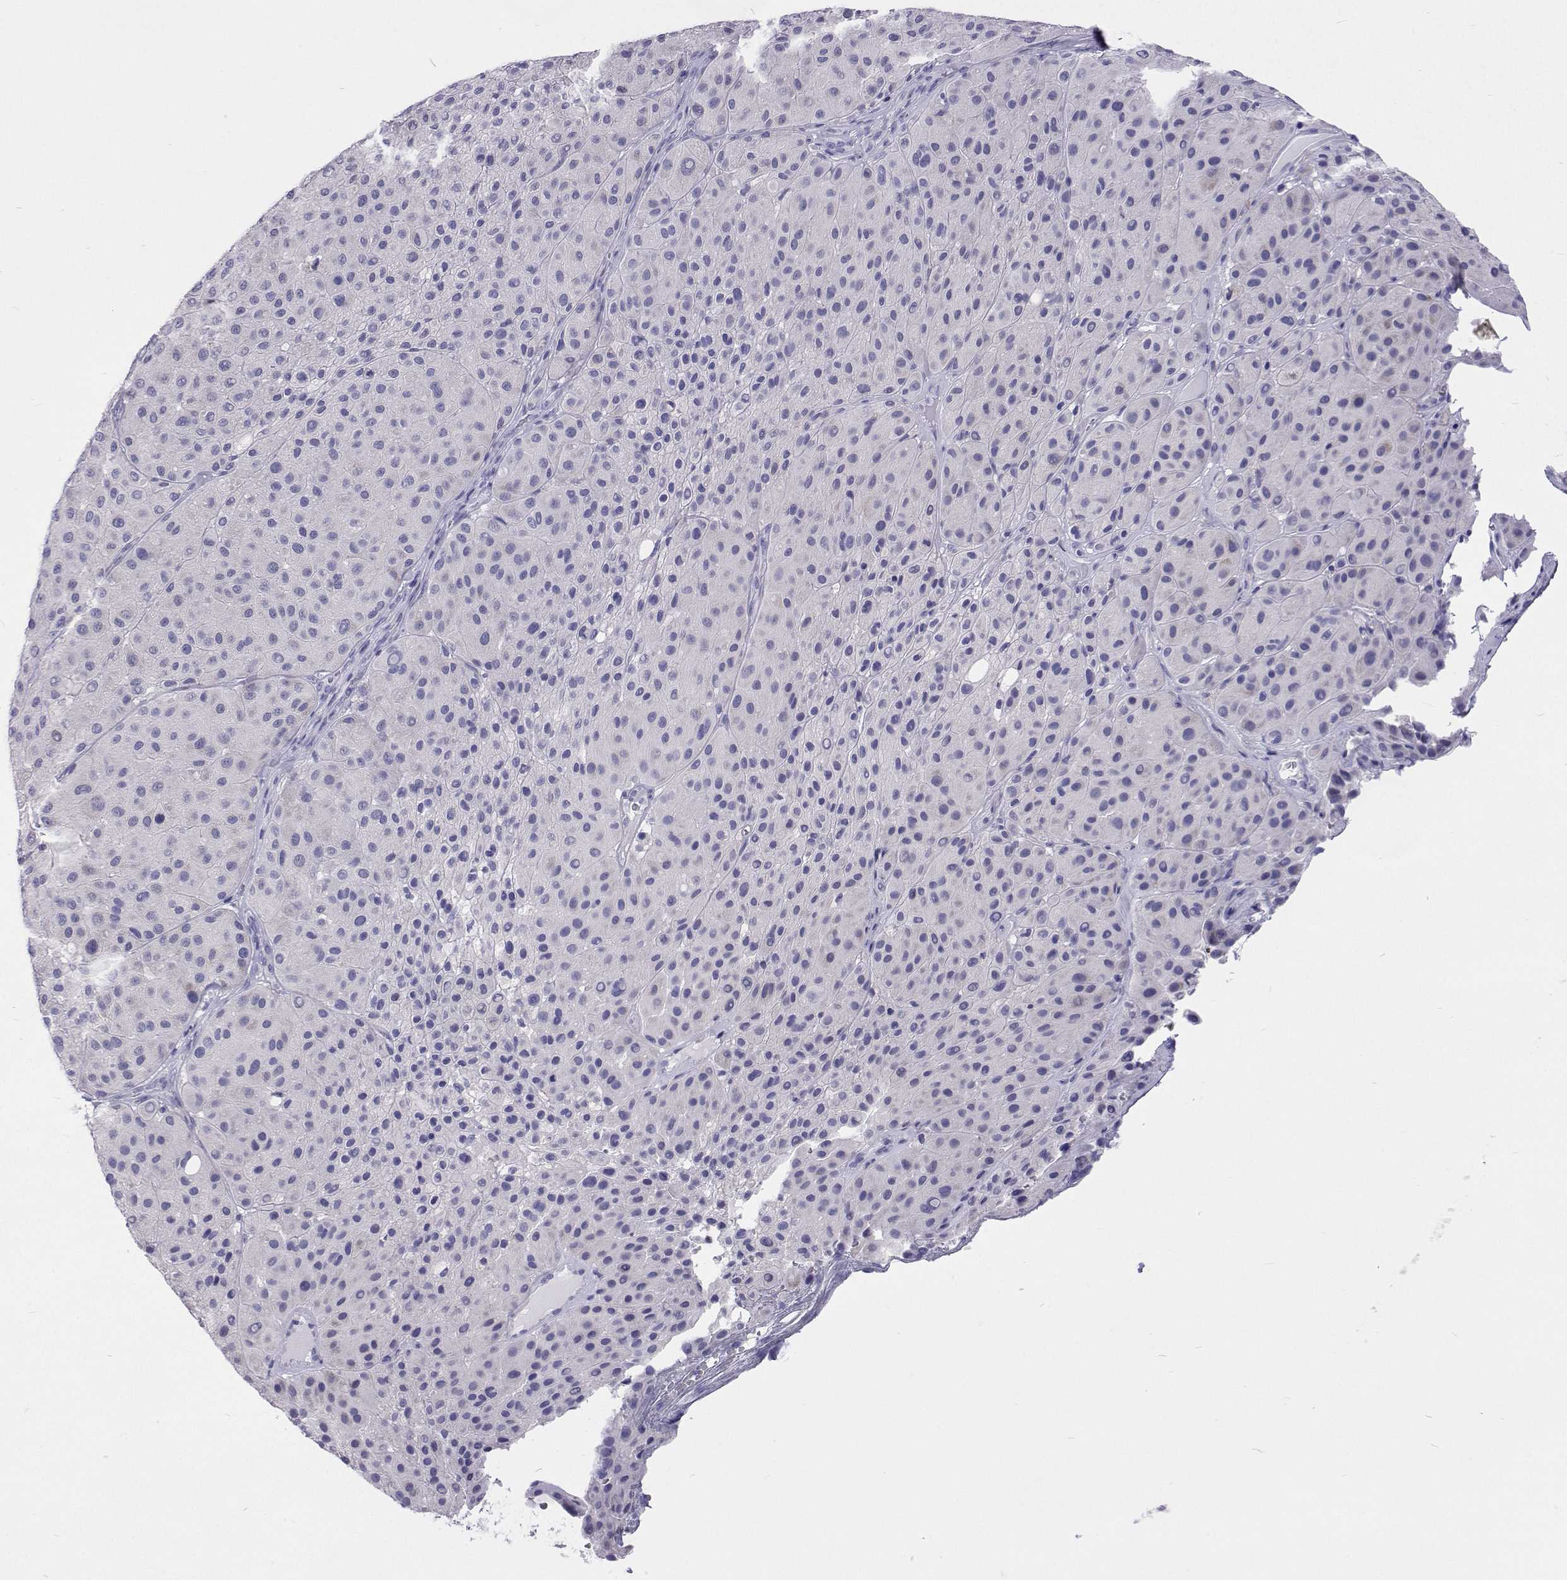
{"staining": {"intensity": "negative", "quantity": "none", "location": "none"}, "tissue": "melanoma", "cell_type": "Tumor cells", "image_type": "cancer", "snomed": [{"axis": "morphology", "description": "Malignant melanoma, Metastatic site"}, {"axis": "topography", "description": "Smooth muscle"}], "caption": "Melanoma was stained to show a protein in brown. There is no significant expression in tumor cells. Brightfield microscopy of immunohistochemistry (IHC) stained with DAB (3,3'-diaminobenzidine) (brown) and hematoxylin (blue), captured at high magnification.", "gene": "UMODL1", "patient": {"sex": "male", "age": 41}}